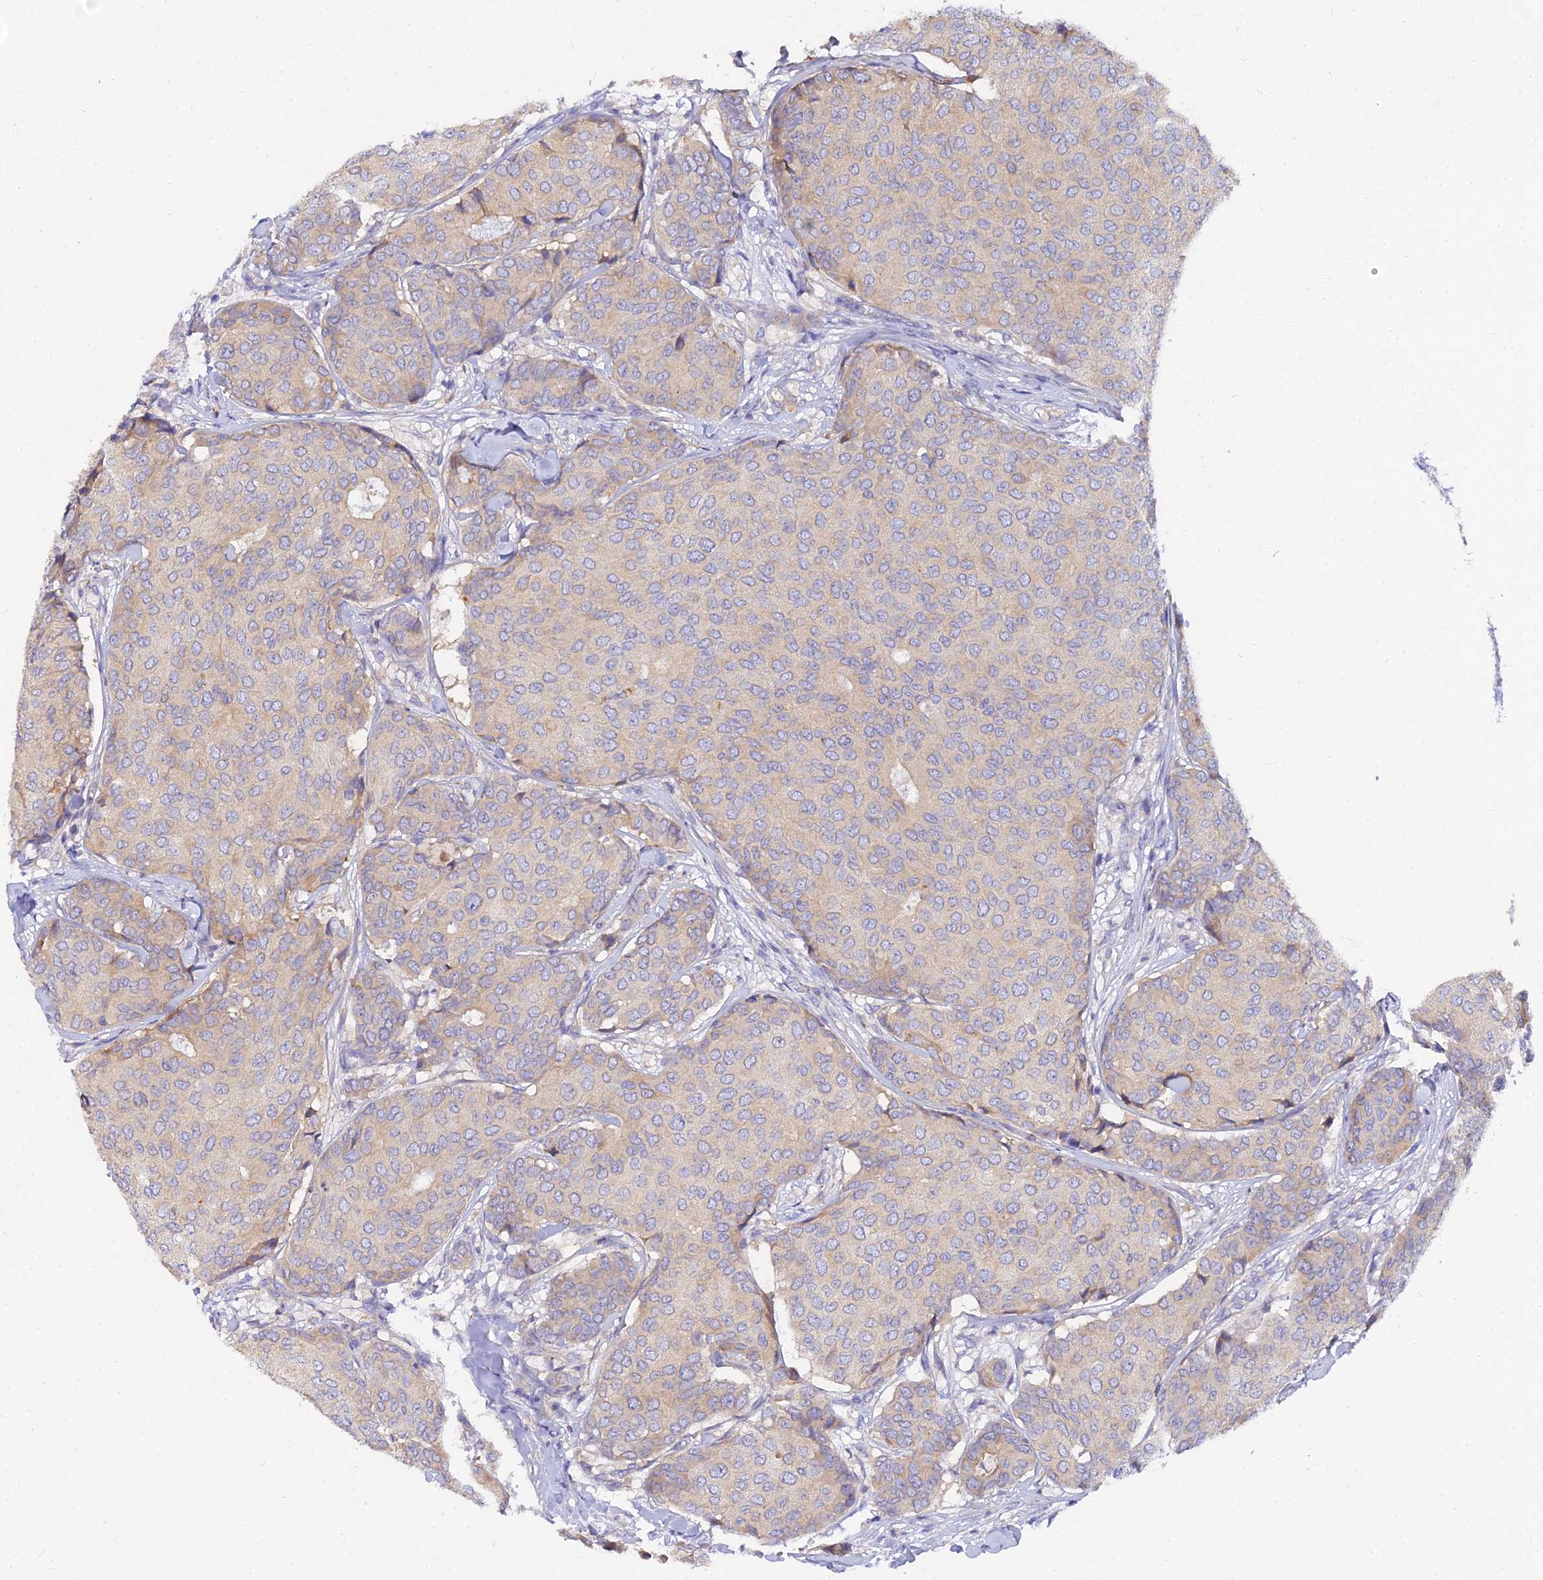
{"staining": {"intensity": "weak", "quantity": "<25%", "location": "cytoplasmic/membranous"}, "tissue": "breast cancer", "cell_type": "Tumor cells", "image_type": "cancer", "snomed": [{"axis": "morphology", "description": "Duct carcinoma"}, {"axis": "topography", "description": "Breast"}], "caption": "This is an immunohistochemistry (IHC) photomicrograph of human breast intraductal carcinoma. There is no positivity in tumor cells.", "gene": "ARL8B", "patient": {"sex": "female", "age": 75}}